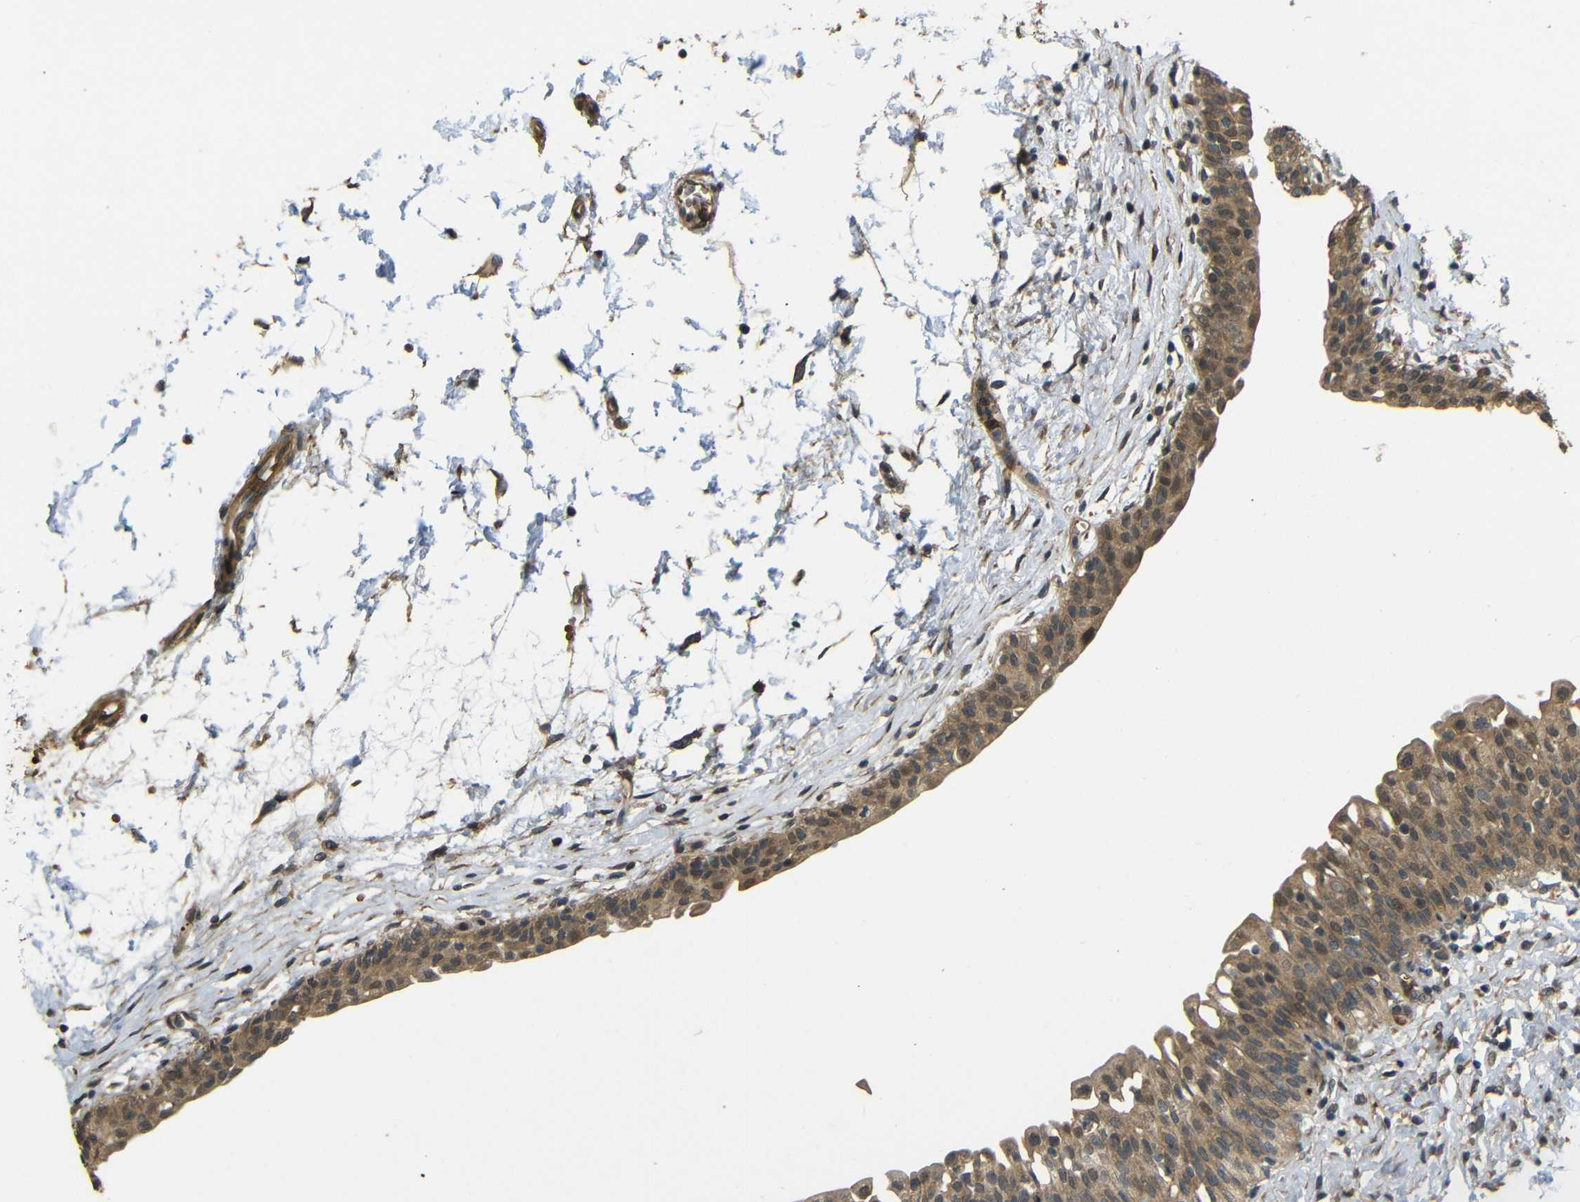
{"staining": {"intensity": "moderate", "quantity": ">75%", "location": "cytoplasmic/membranous"}, "tissue": "urinary bladder", "cell_type": "Urothelial cells", "image_type": "normal", "snomed": [{"axis": "morphology", "description": "Normal tissue, NOS"}, {"axis": "topography", "description": "Urinary bladder"}], "caption": "Moderate cytoplasmic/membranous positivity for a protein is appreciated in approximately >75% of urothelial cells of unremarkable urinary bladder using immunohistochemistry (IHC).", "gene": "EPHB2", "patient": {"sex": "male", "age": 55}}